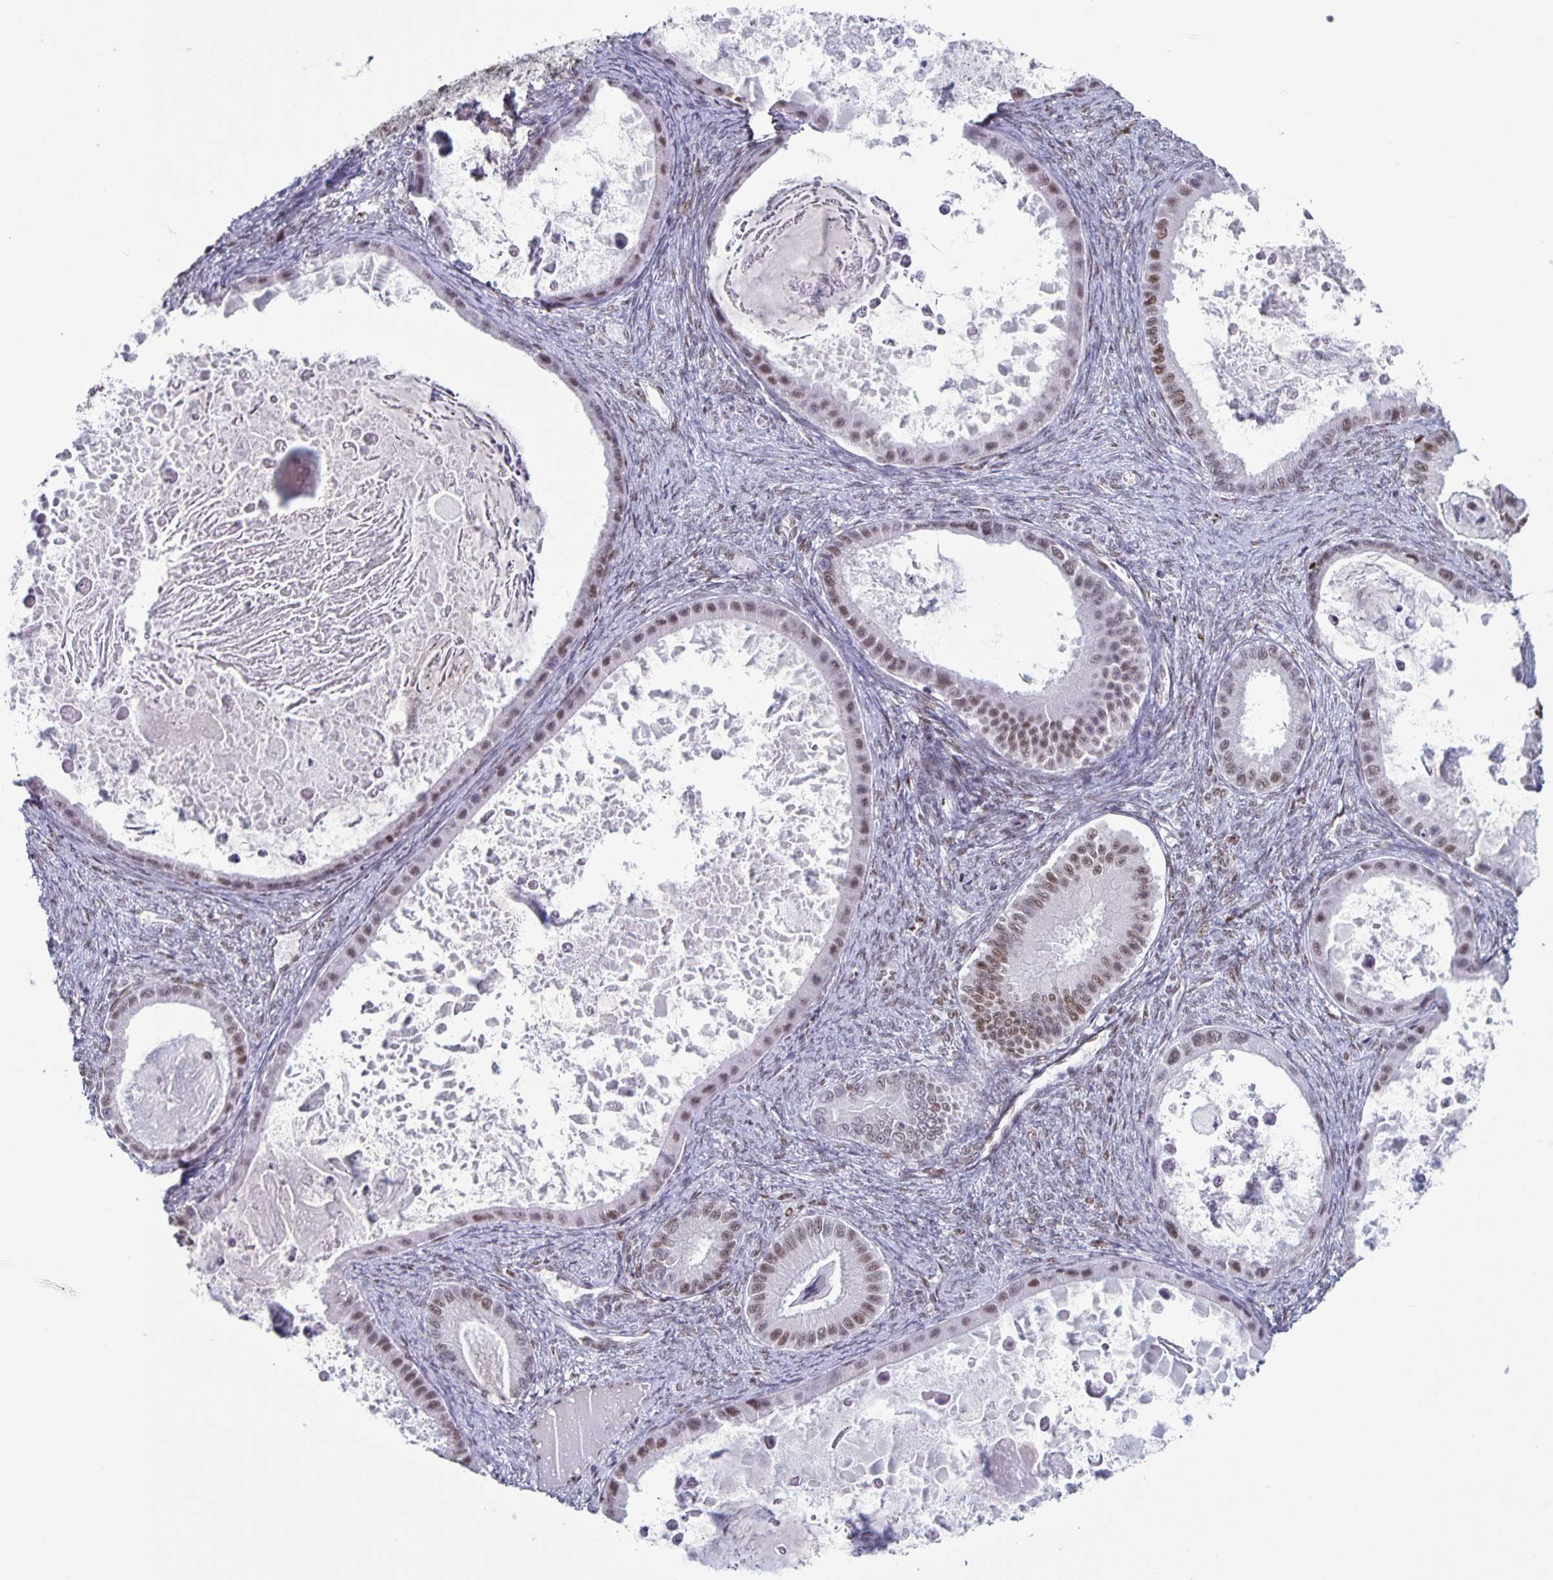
{"staining": {"intensity": "moderate", "quantity": ">75%", "location": "nuclear"}, "tissue": "ovarian cancer", "cell_type": "Tumor cells", "image_type": "cancer", "snomed": [{"axis": "morphology", "description": "Cystadenocarcinoma, mucinous, NOS"}, {"axis": "topography", "description": "Ovary"}], "caption": "High-magnification brightfield microscopy of ovarian cancer stained with DAB (brown) and counterstained with hematoxylin (blue). tumor cells exhibit moderate nuclear staining is present in approximately>75% of cells.", "gene": "JUND", "patient": {"sex": "female", "age": 64}}